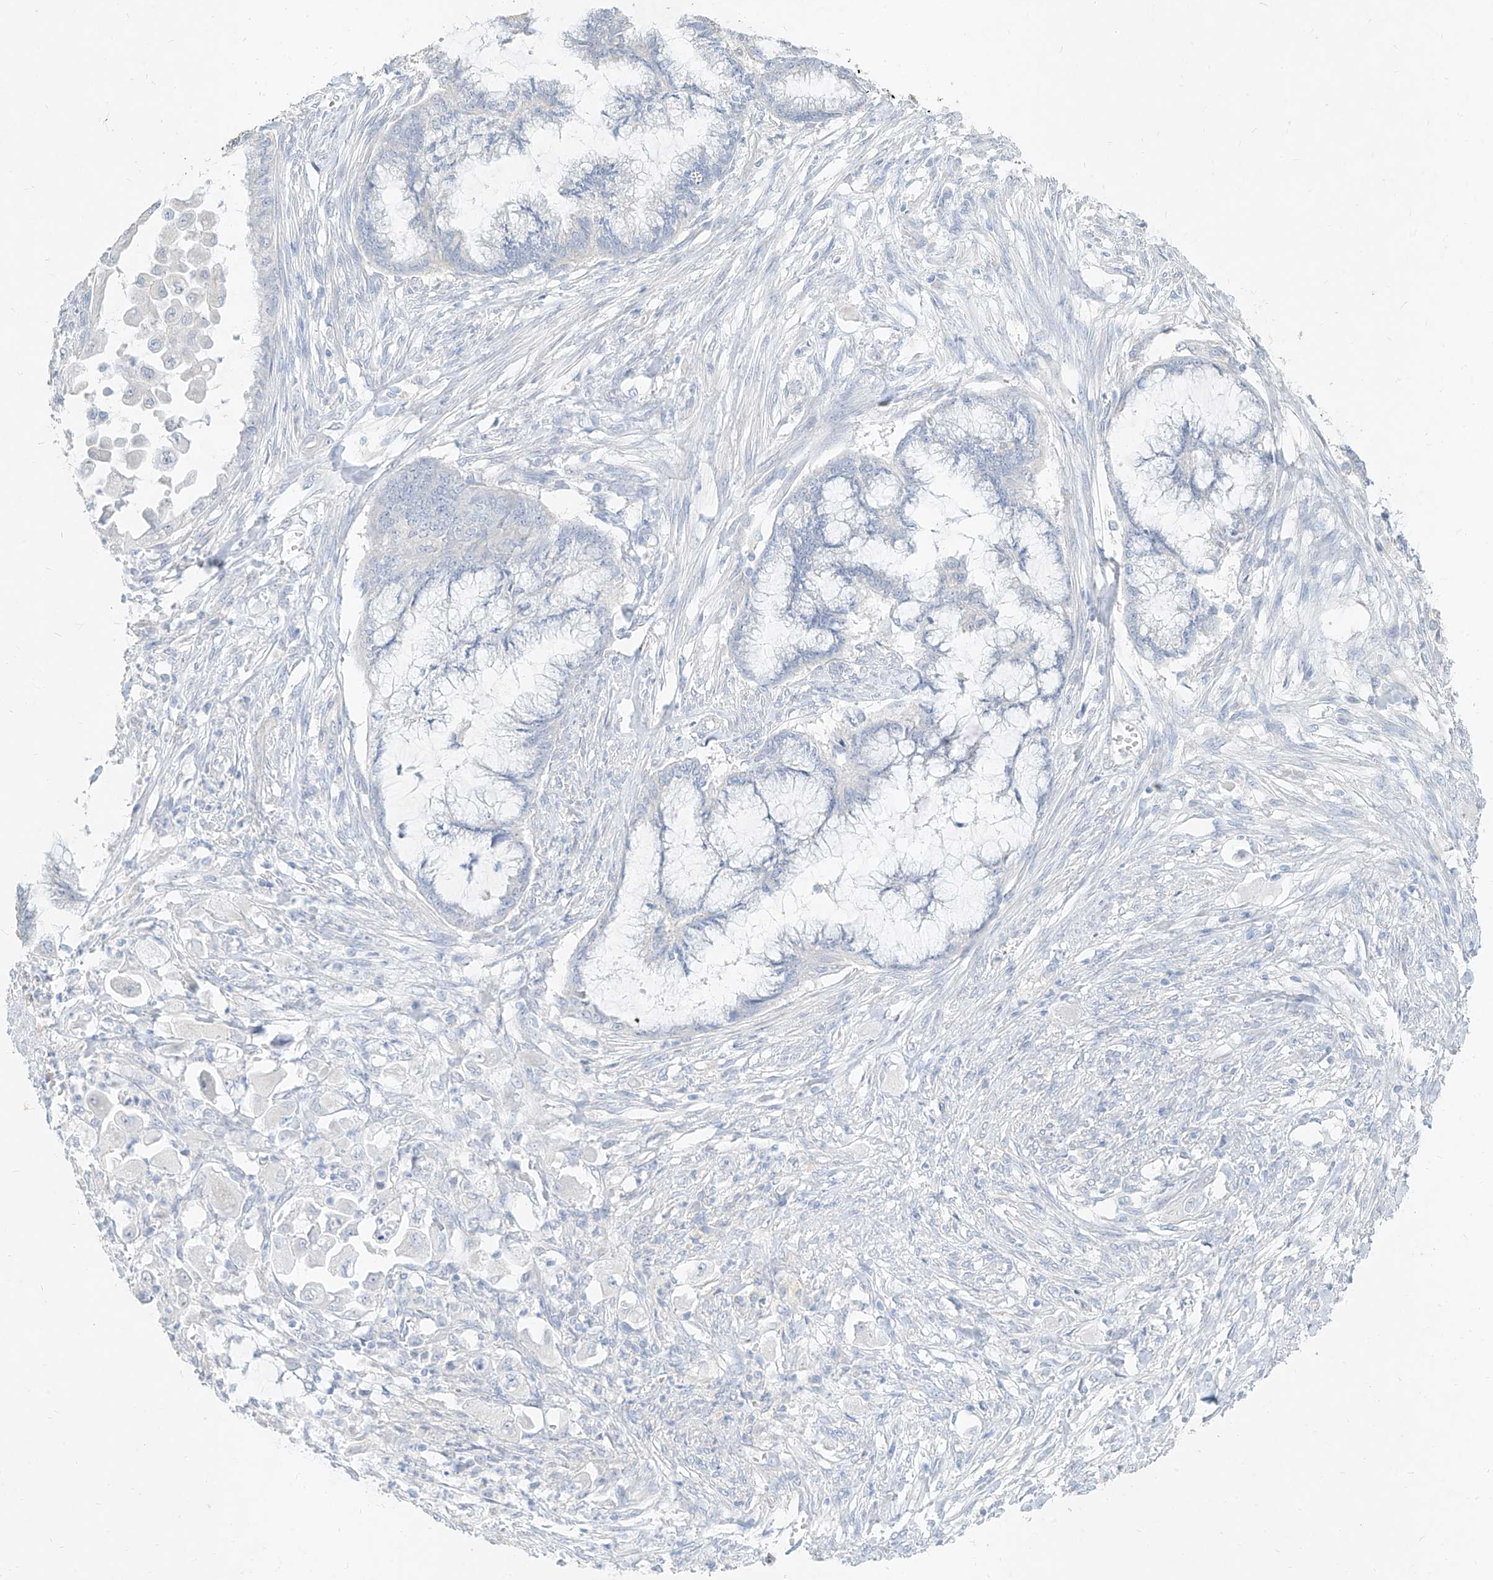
{"staining": {"intensity": "negative", "quantity": "none", "location": "none"}, "tissue": "endometrial cancer", "cell_type": "Tumor cells", "image_type": "cancer", "snomed": [{"axis": "morphology", "description": "Adenocarcinoma, NOS"}, {"axis": "topography", "description": "Endometrium"}], "caption": "This photomicrograph is of endometrial cancer (adenocarcinoma) stained with immunohistochemistry (IHC) to label a protein in brown with the nuclei are counter-stained blue. There is no staining in tumor cells.", "gene": "ZZEF1", "patient": {"sex": "female", "age": 86}}